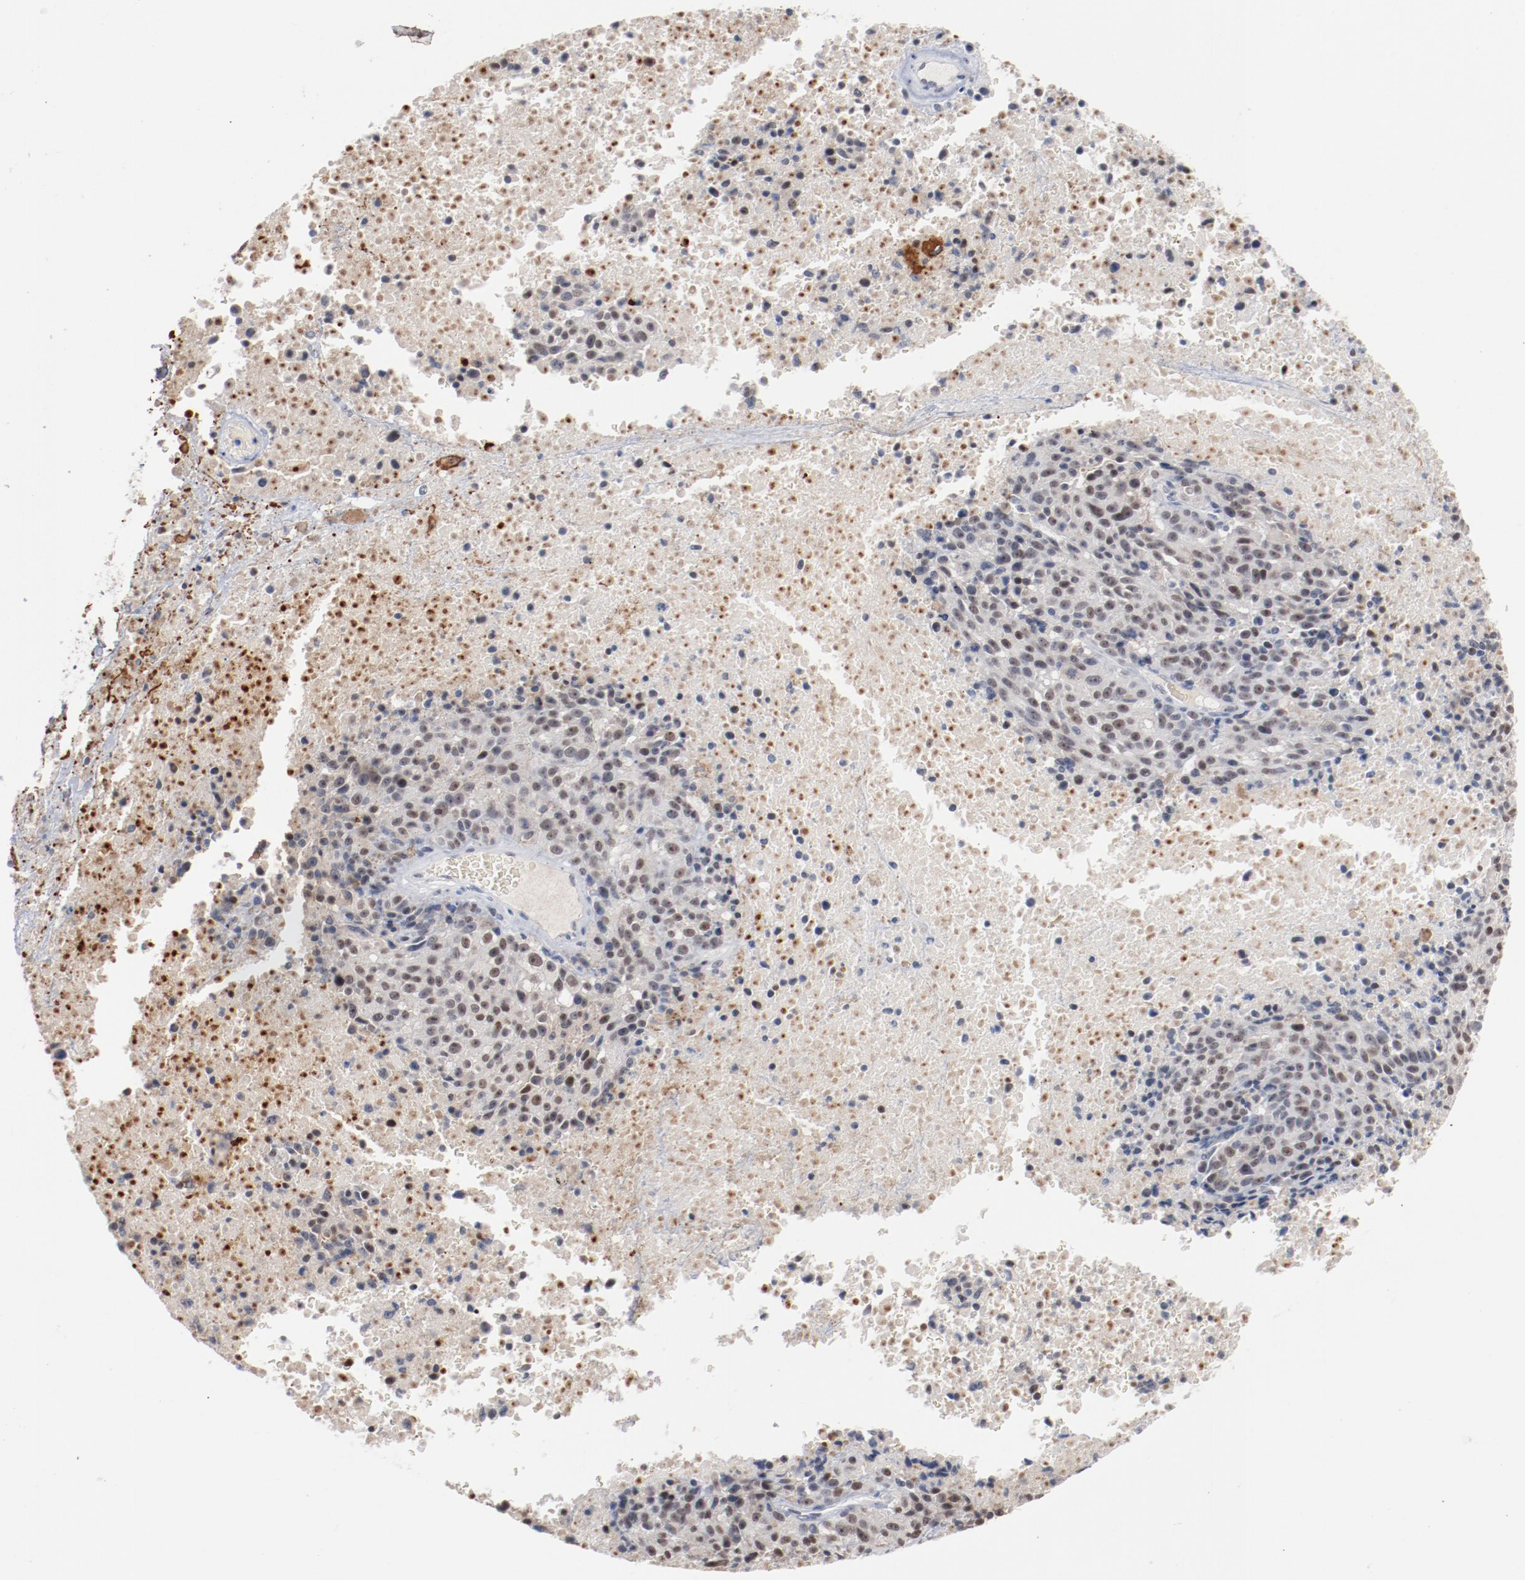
{"staining": {"intensity": "weak", "quantity": "25%-75%", "location": "nuclear"}, "tissue": "melanoma", "cell_type": "Tumor cells", "image_type": "cancer", "snomed": [{"axis": "morphology", "description": "Malignant melanoma, Metastatic site"}, {"axis": "topography", "description": "Cerebral cortex"}], "caption": "Immunohistochemistry histopathology image of human melanoma stained for a protein (brown), which shows low levels of weak nuclear staining in approximately 25%-75% of tumor cells.", "gene": "ERICH1", "patient": {"sex": "female", "age": 52}}